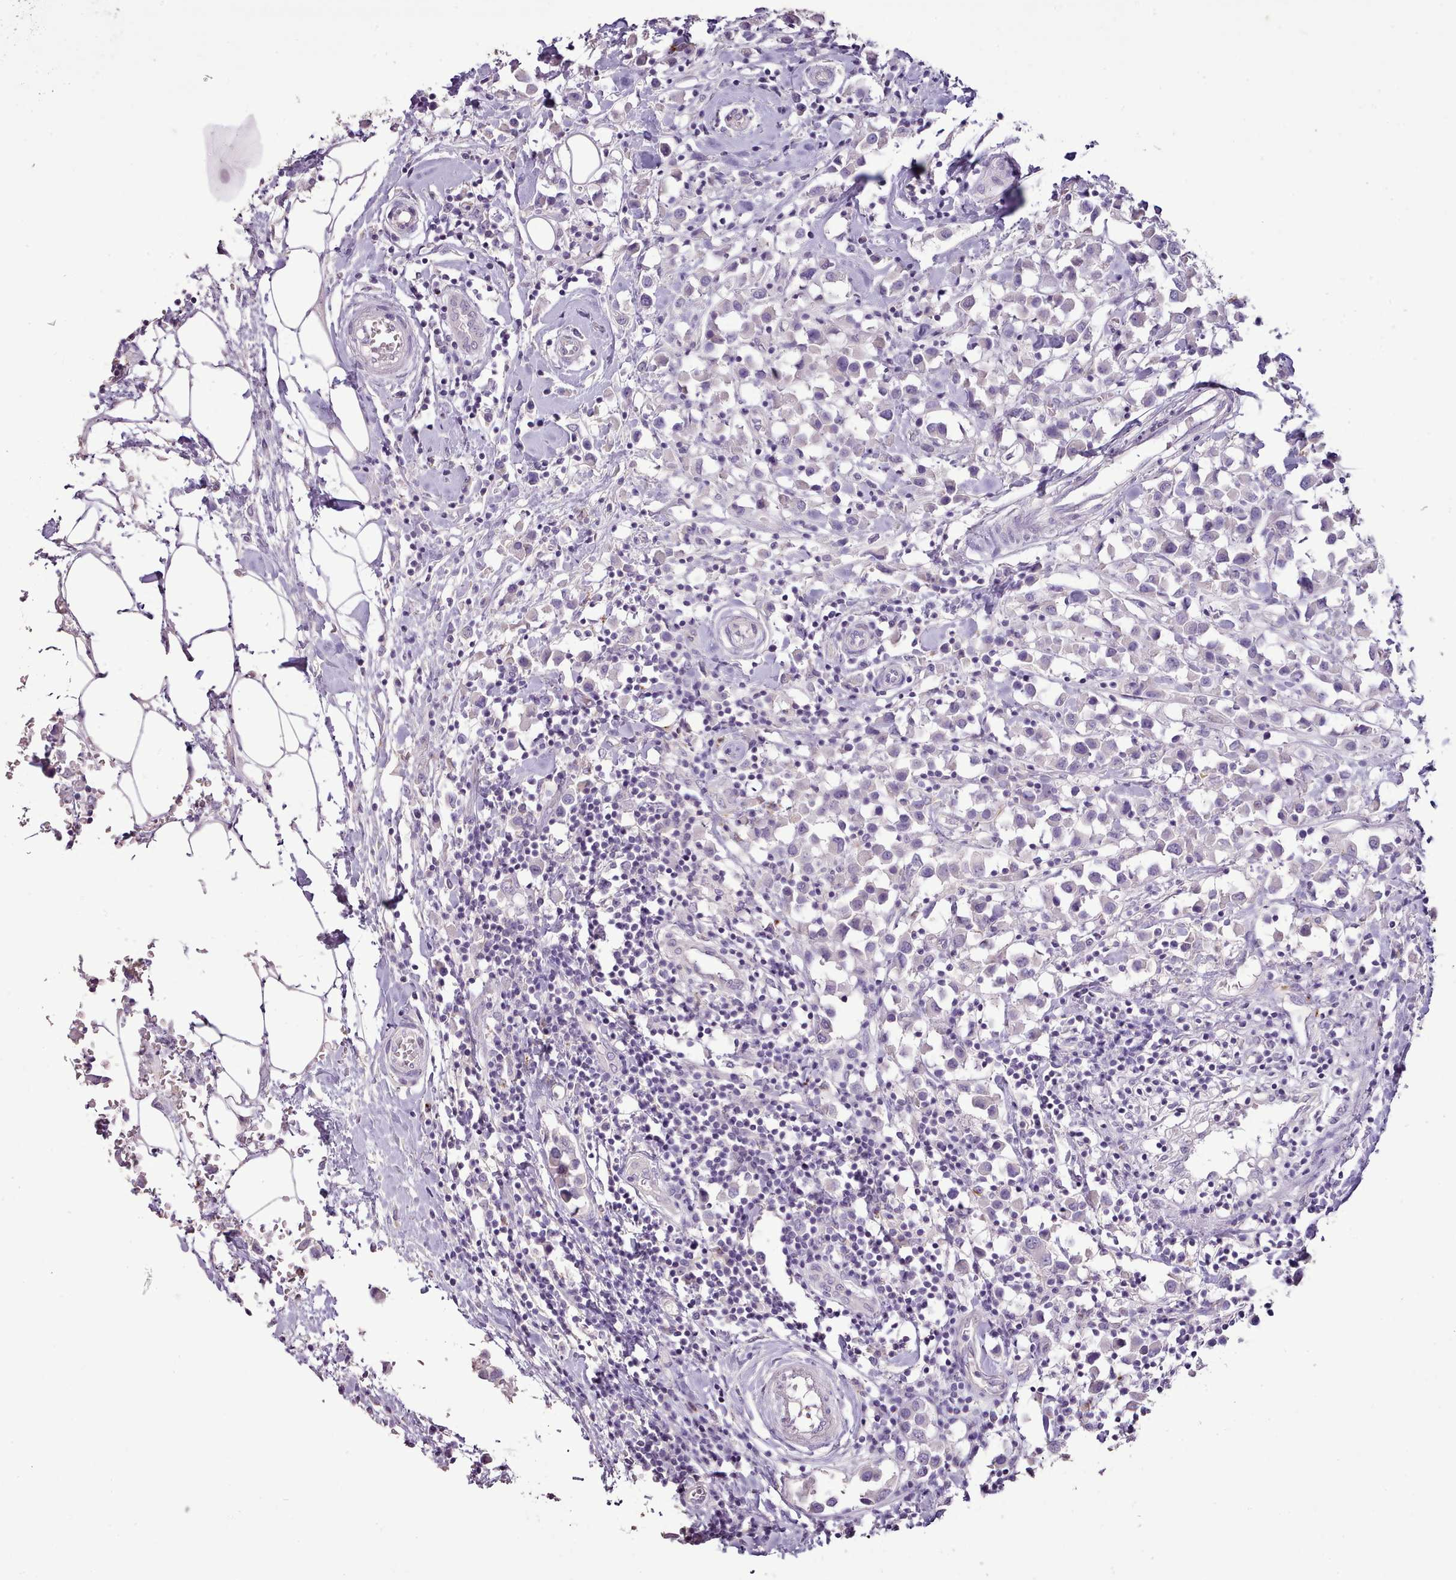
{"staining": {"intensity": "negative", "quantity": "none", "location": "none"}, "tissue": "breast cancer", "cell_type": "Tumor cells", "image_type": "cancer", "snomed": [{"axis": "morphology", "description": "Duct carcinoma"}, {"axis": "topography", "description": "Breast"}], "caption": "A high-resolution histopathology image shows immunohistochemistry (IHC) staining of breast cancer (invasive ductal carcinoma), which demonstrates no significant expression in tumor cells. (DAB immunohistochemistry (IHC) visualized using brightfield microscopy, high magnification).", "gene": "BLOC1S2", "patient": {"sex": "female", "age": 61}}